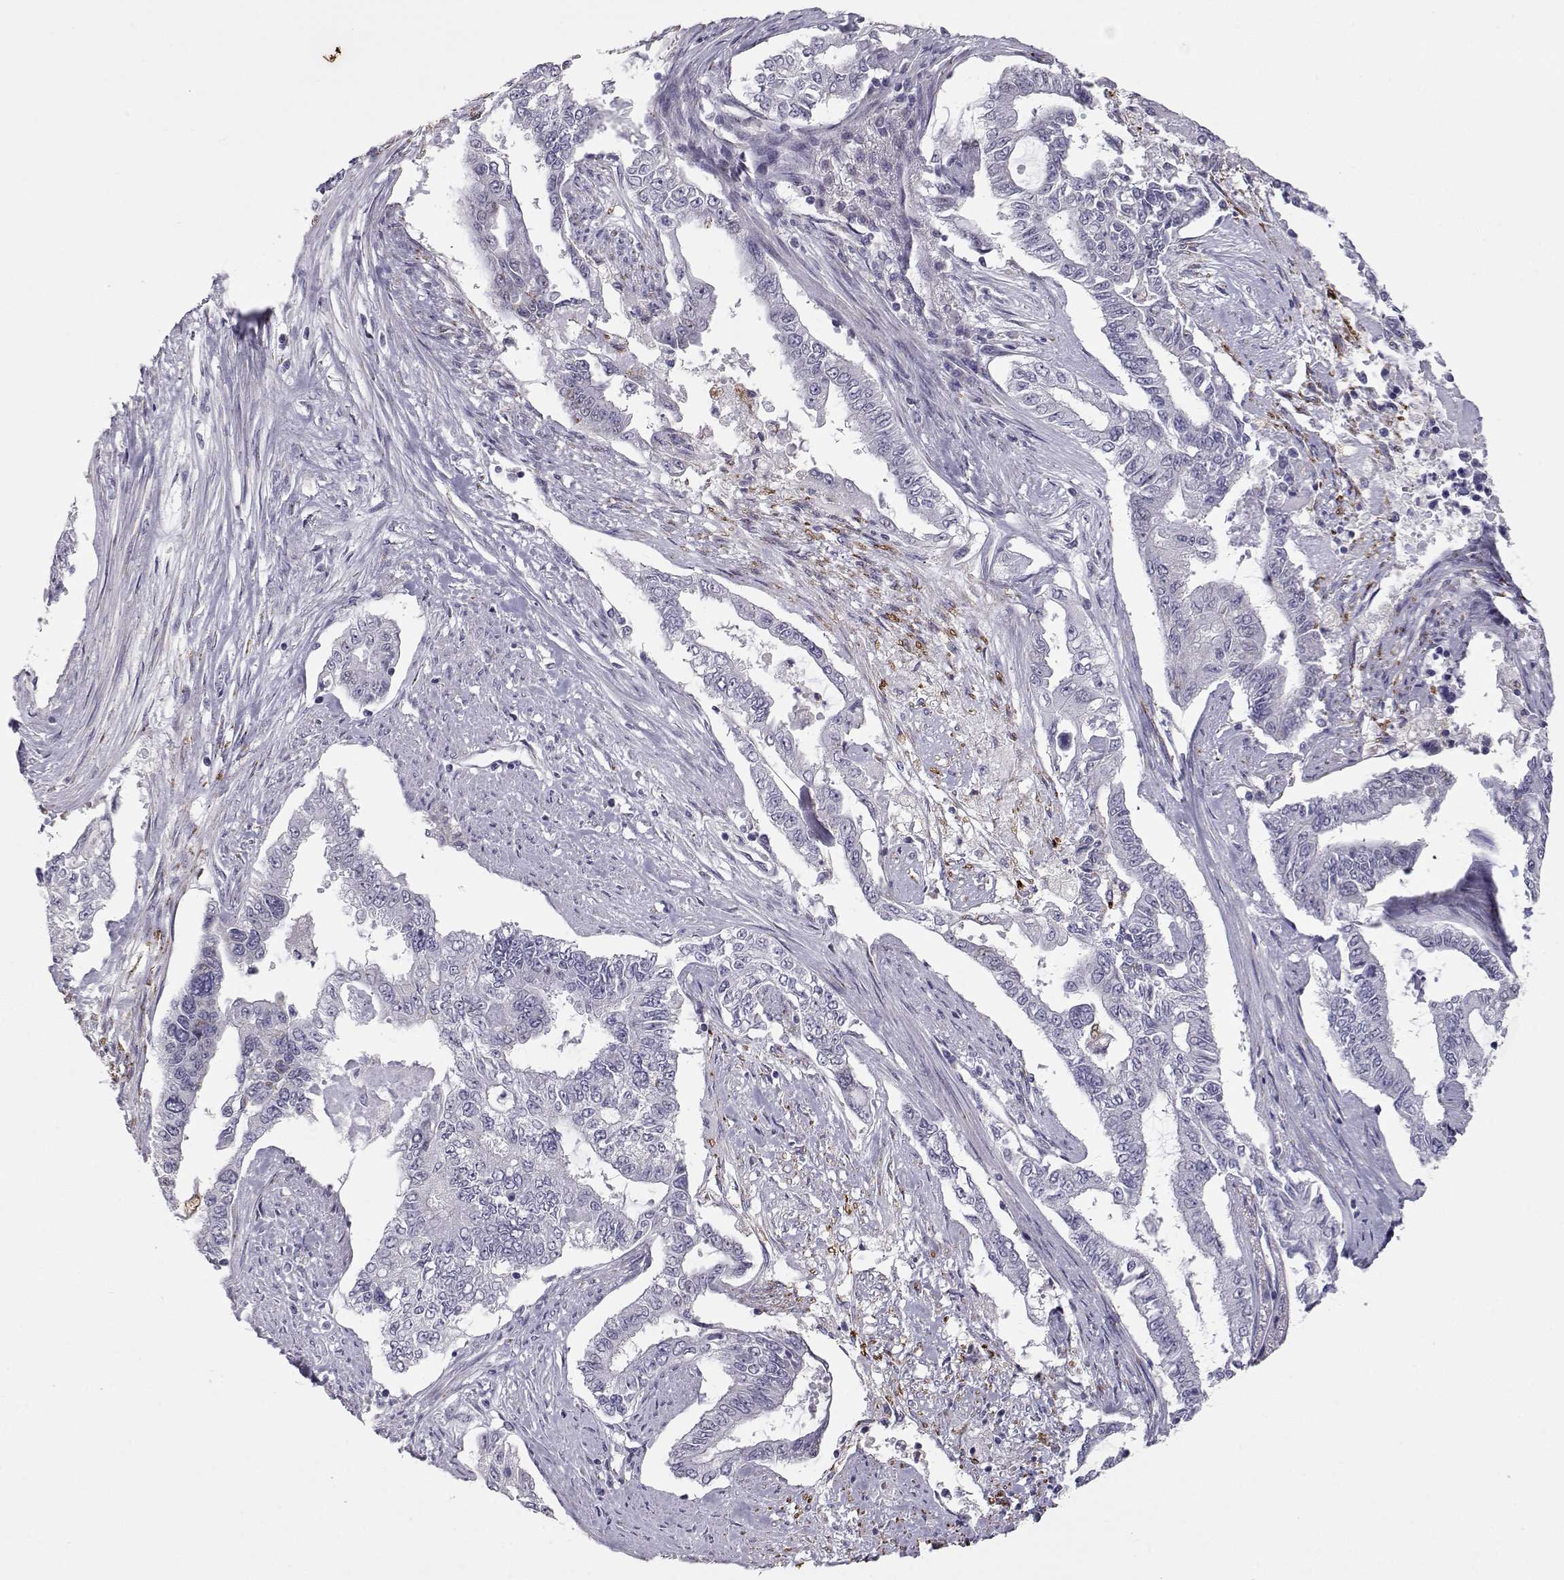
{"staining": {"intensity": "negative", "quantity": "none", "location": "none"}, "tissue": "endometrial cancer", "cell_type": "Tumor cells", "image_type": "cancer", "snomed": [{"axis": "morphology", "description": "Adenocarcinoma, NOS"}, {"axis": "topography", "description": "Uterus"}], "caption": "There is no significant staining in tumor cells of endometrial cancer (adenocarcinoma). (DAB (3,3'-diaminobenzidine) IHC with hematoxylin counter stain).", "gene": "NPVF", "patient": {"sex": "female", "age": 59}}